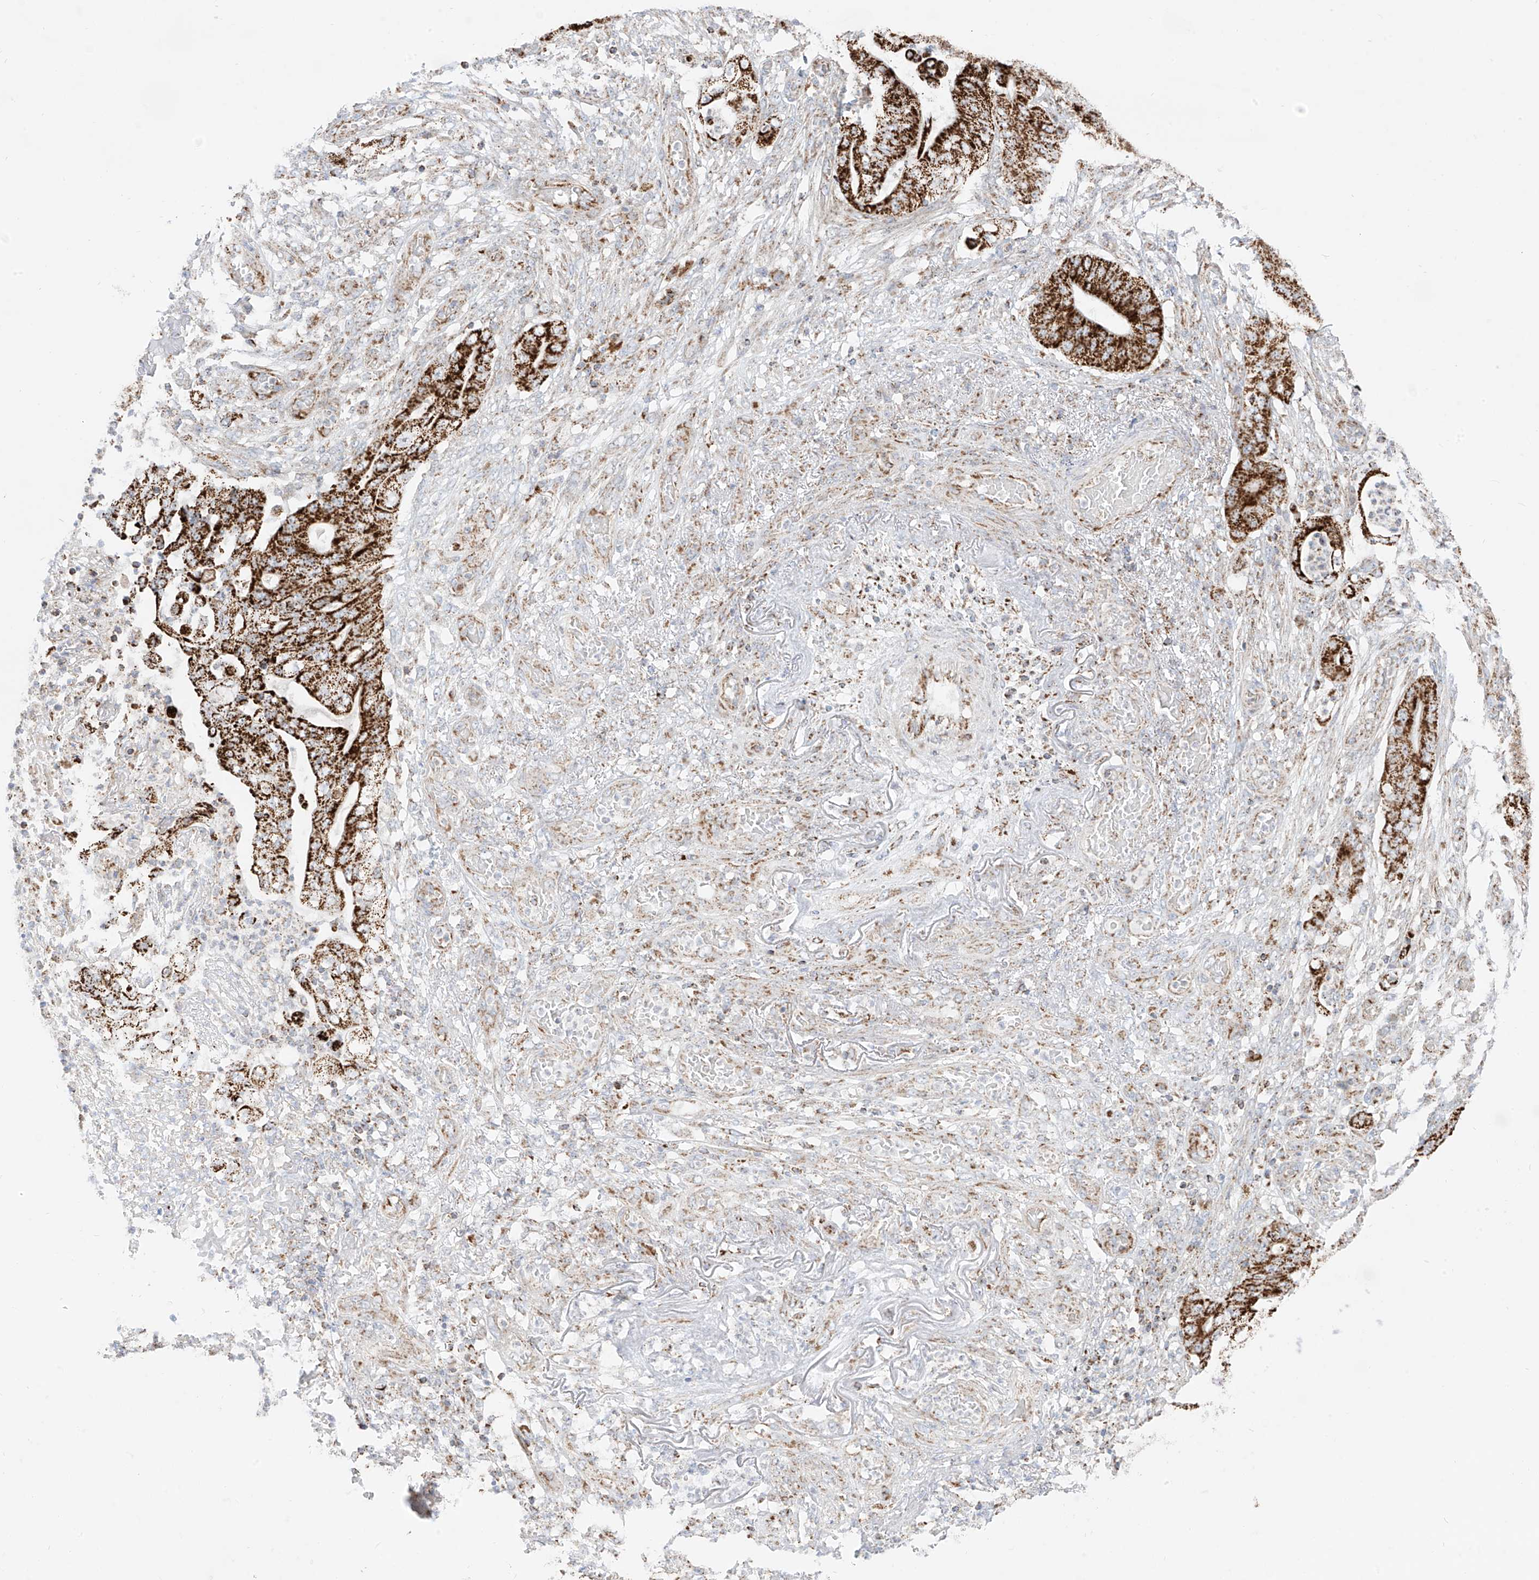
{"staining": {"intensity": "strong", "quantity": ">75%", "location": "cytoplasmic/membranous"}, "tissue": "stomach cancer", "cell_type": "Tumor cells", "image_type": "cancer", "snomed": [{"axis": "morphology", "description": "Adenocarcinoma, NOS"}, {"axis": "topography", "description": "Stomach"}], "caption": "Strong cytoplasmic/membranous expression is appreciated in about >75% of tumor cells in stomach cancer (adenocarcinoma). Using DAB (3,3'-diaminobenzidine) (brown) and hematoxylin (blue) stains, captured at high magnification using brightfield microscopy.", "gene": "ETHE1", "patient": {"sex": "female", "age": 73}}